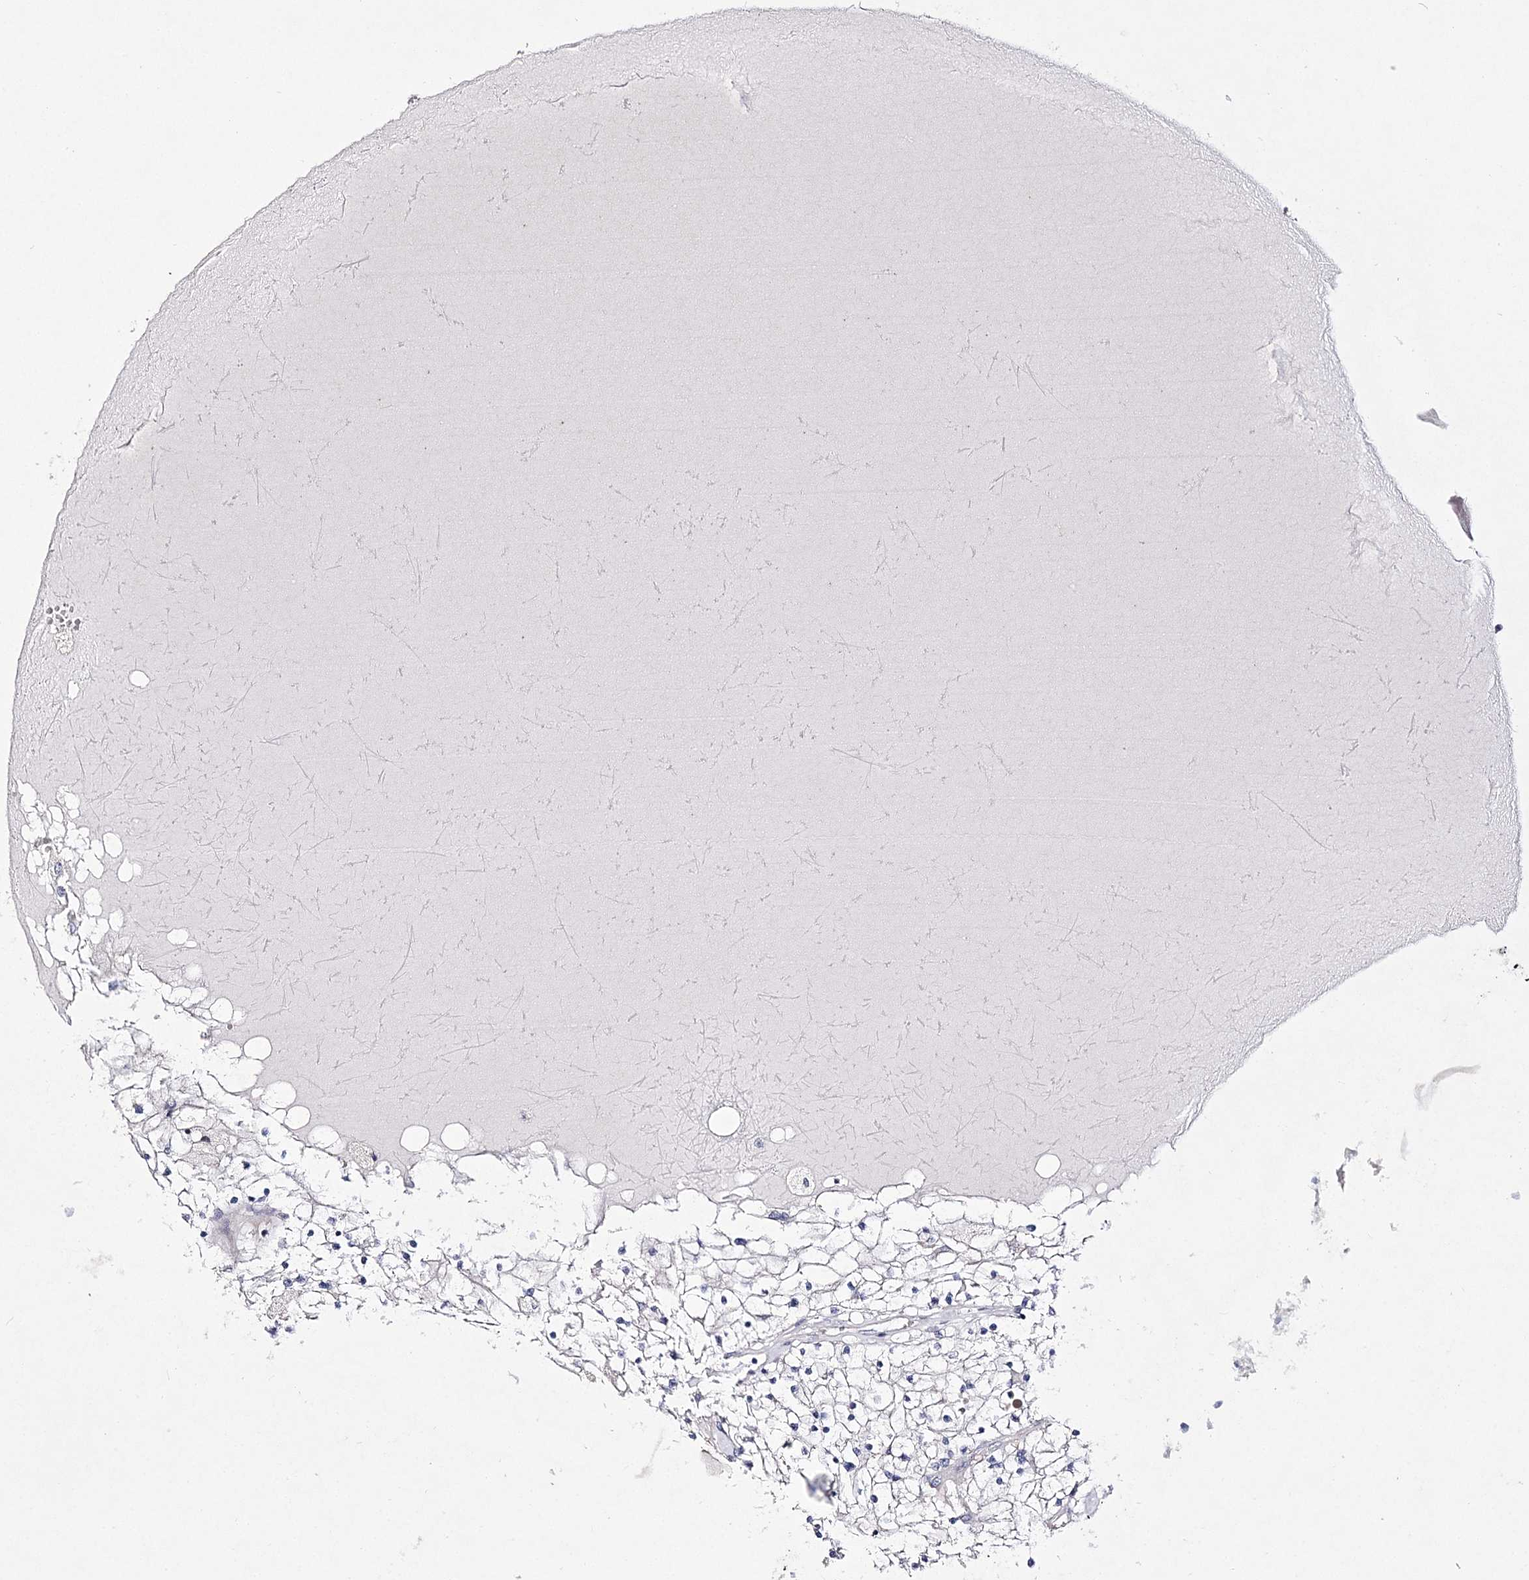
{"staining": {"intensity": "negative", "quantity": "none", "location": "none"}, "tissue": "renal cancer", "cell_type": "Tumor cells", "image_type": "cancer", "snomed": [{"axis": "morphology", "description": "Normal tissue, NOS"}, {"axis": "morphology", "description": "Adenocarcinoma, NOS"}, {"axis": "topography", "description": "Kidney"}], "caption": "High magnification brightfield microscopy of renal cancer (adenocarcinoma) stained with DAB (3,3'-diaminobenzidine) (brown) and counterstained with hematoxylin (blue): tumor cells show no significant staining.", "gene": "ANO1", "patient": {"sex": "male", "age": 68}}